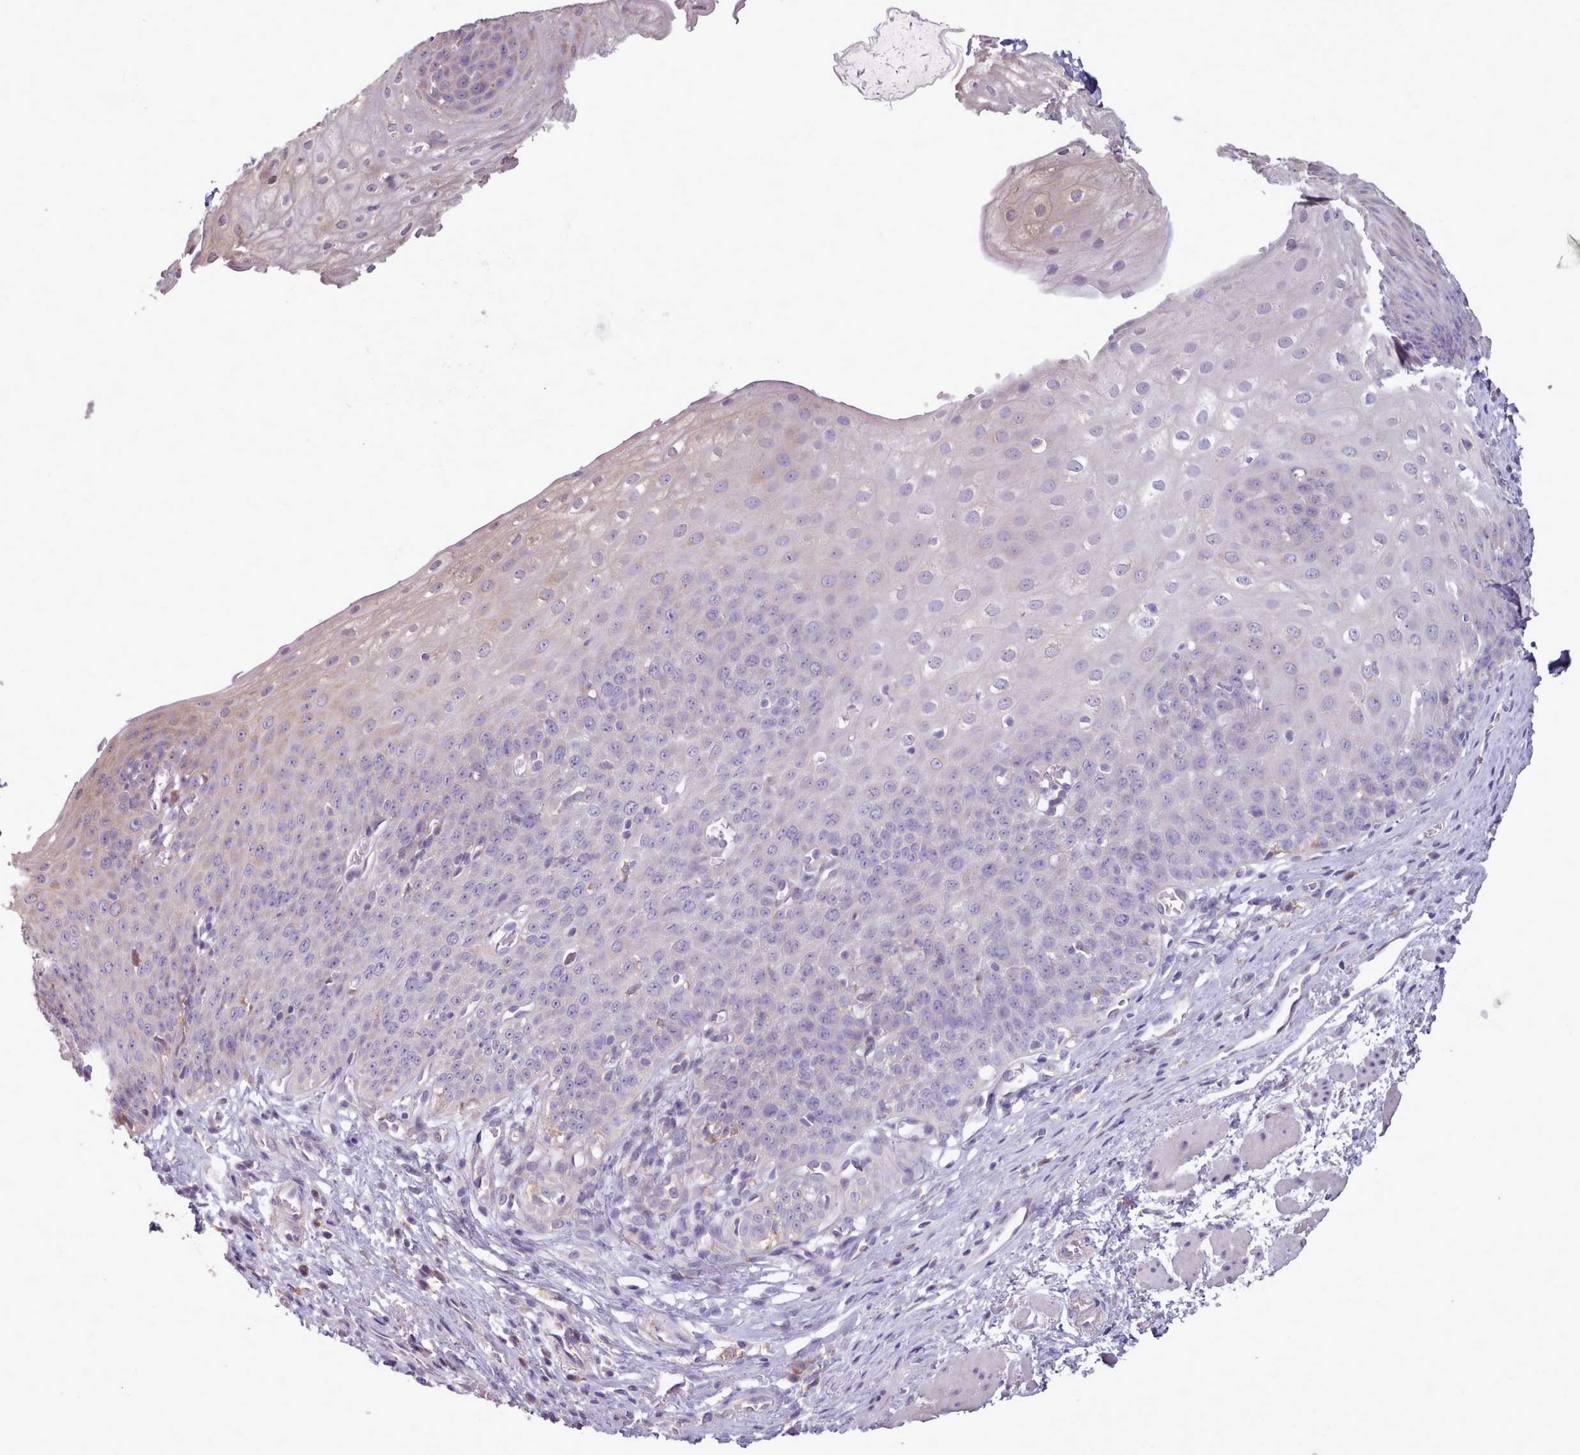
{"staining": {"intensity": "weak", "quantity": "<25%", "location": "cytoplasmic/membranous"}, "tissue": "esophagus", "cell_type": "Squamous epithelial cells", "image_type": "normal", "snomed": [{"axis": "morphology", "description": "Normal tissue, NOS"}, {"axis": "topography", "description": "Esophagus"}], "caption": "Squamous epithelial cells show no significant positivity in unremarkable esophagus. Brightfield microscopy of IHC stained with DAB (3,3'-diaminobenzidine) (brown) and hematoxylin (blue), captured at high magnification.", "gene": "DPF1", "patient": {"sex": "male", "age": 71}}